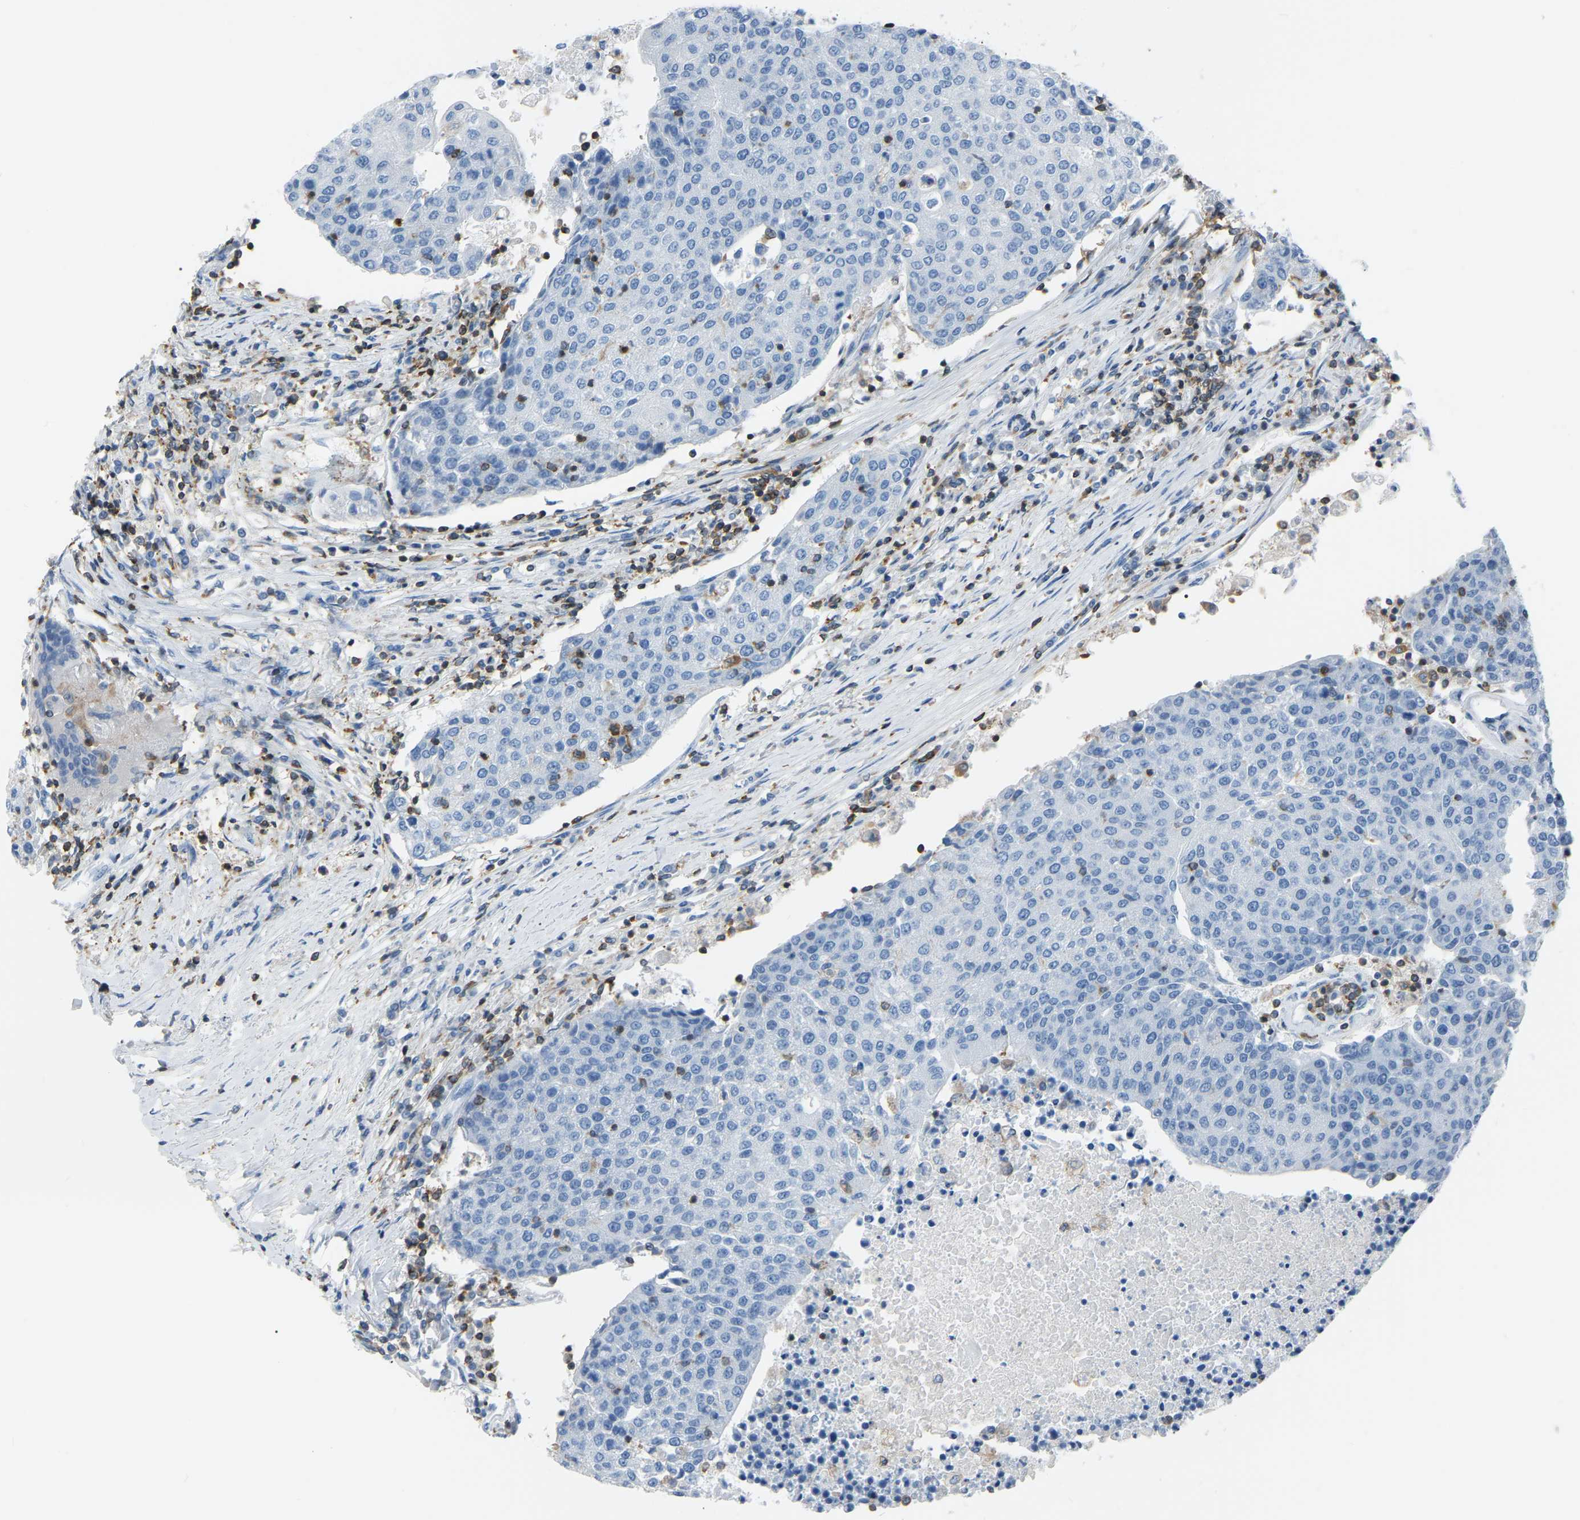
{"staining": {"intensity": "negative", "quantity": "none", "location": "none"}, "tissue": "urothelial cancer", "cell_type": "Tumor cells", "image_type": "cancer", "snomed": [{"axis": "morphology", "description": "Urothelial carcinoma, High grade"}, {"axis": "topography", "description": "Urinary bladder"}], "caption": "An image of human urothelial cancer is negative for staining in tumor cells.", "gene": "ARHGAP45", "patient": {"sex": "female", "age": 85}}